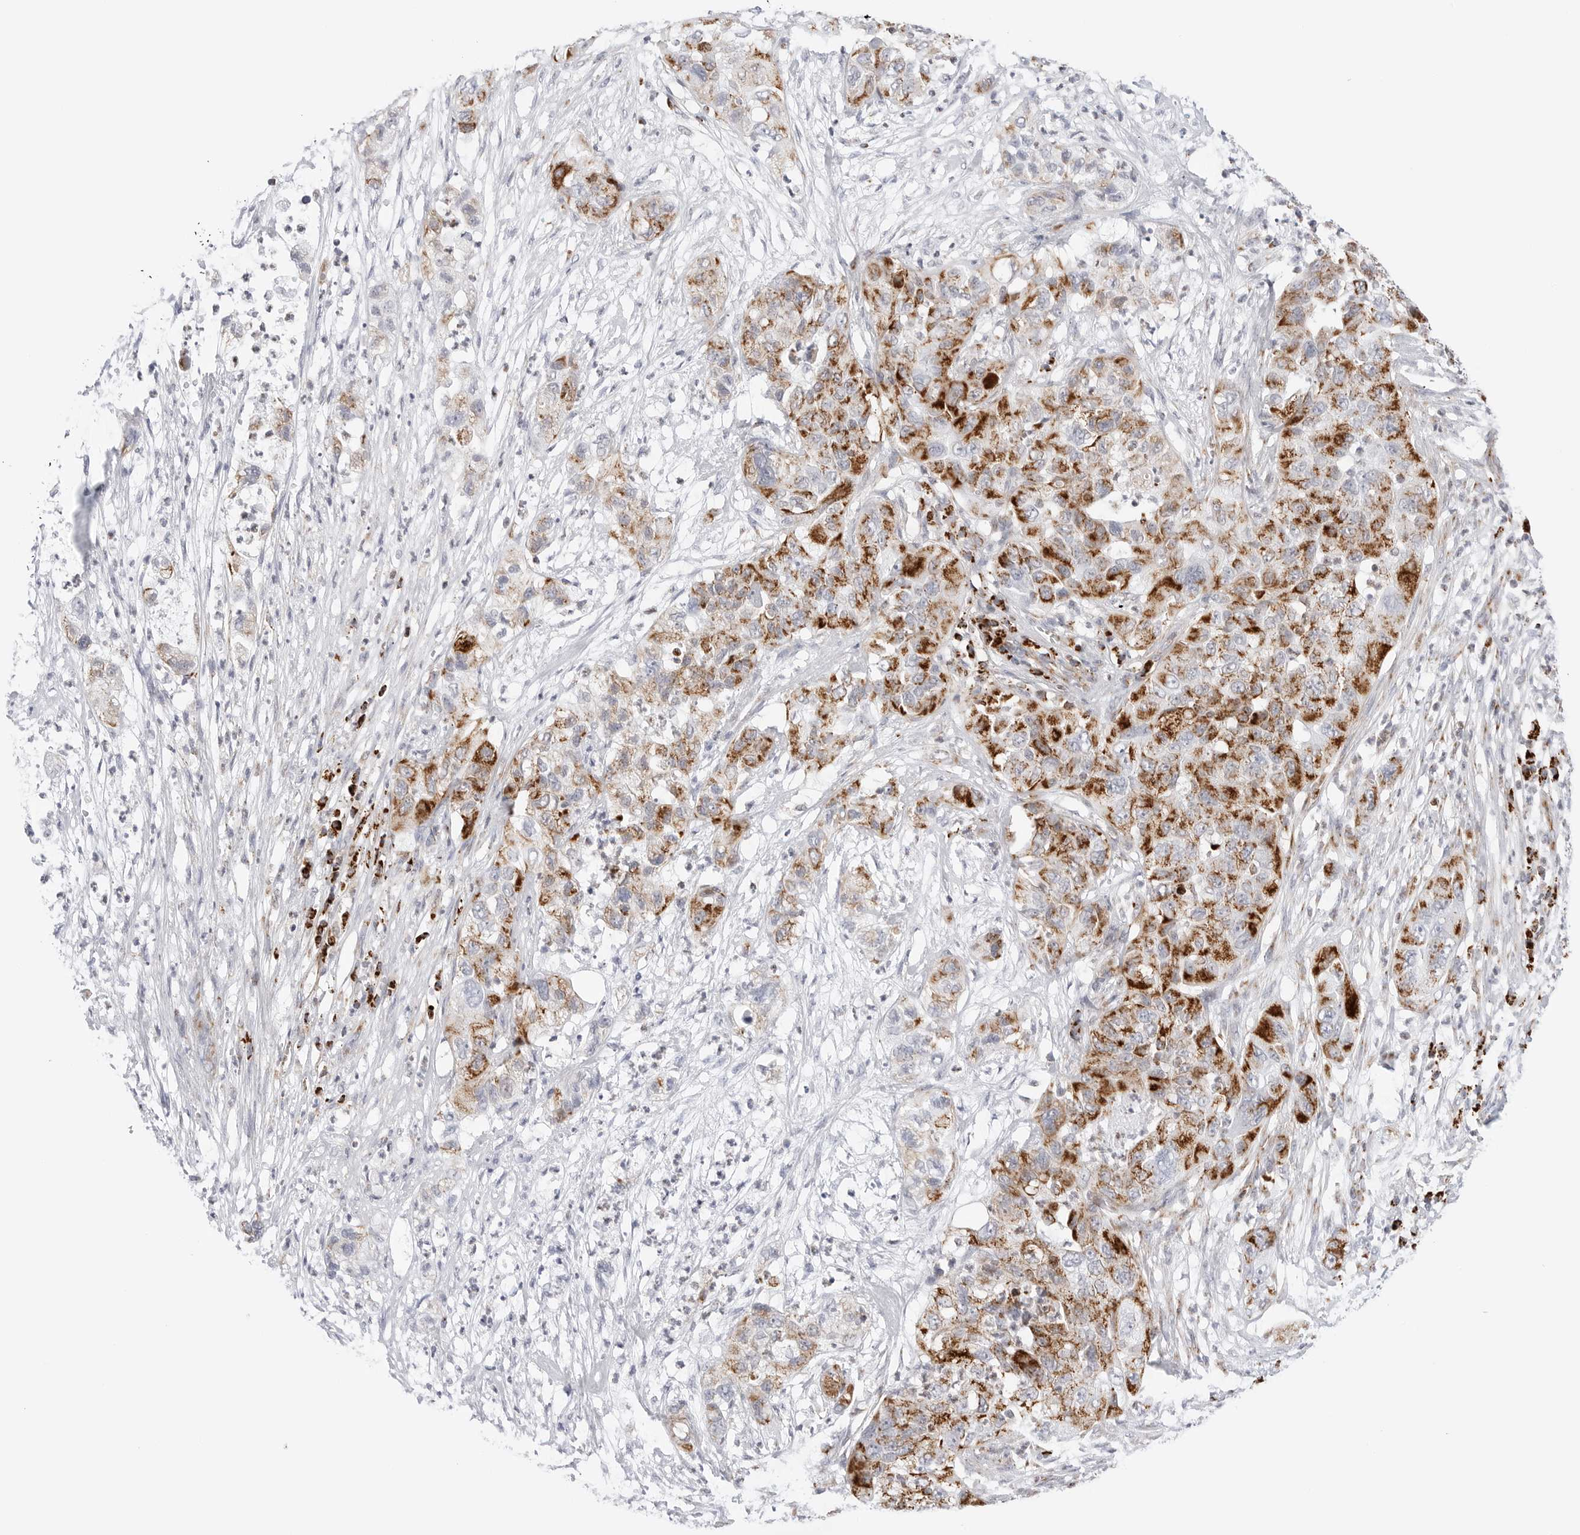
{"staining": {"intensity": "strong", "quantity": "25%-75%", "location": "cytoplasmic/membranous"}, "tissue": "pancreatic cancer", "cell_type": "Tumor cells", "image_type": "cancer", "snomed": [{"axis": "morphology", "description": "Adenocarcinoma, NOS"}, {"axis": "topography", "description": "Pancreas"}], "caption": "Tumor cells demonstrate strong cytoplasmic/membranous staining in approximately 25%-75% of cells in pancreatic adenocarcinoma. (Brightfield microscopy of DAB IHC at high magnification).", "gene": "ATP5IF1", "patient": {"sex": "female", "age": 78}}